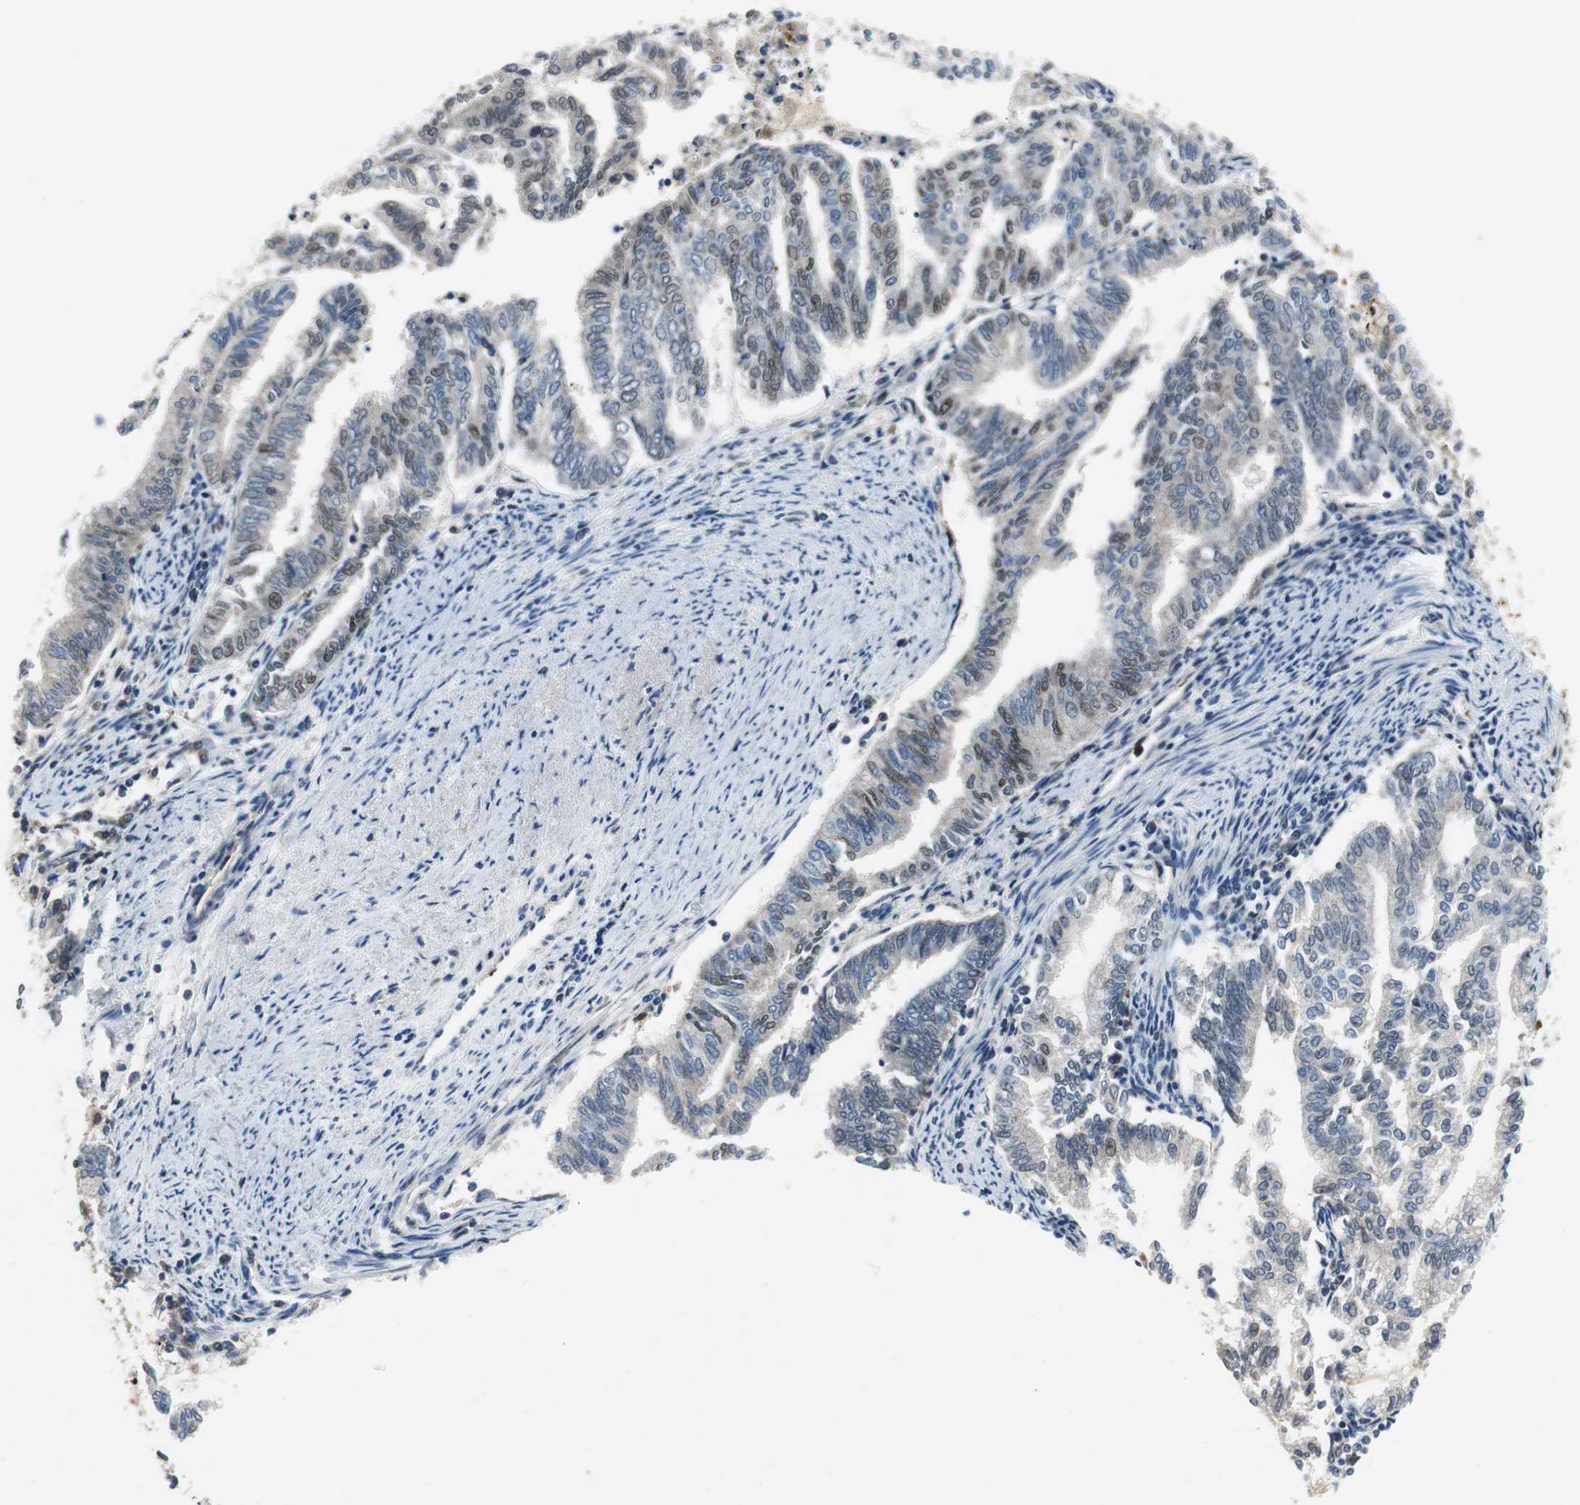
{"staining": {"intensity": "weak", "quantity": "25%-75%", "location": "nuclear"}, "tissue": "endometrial cancer", "cell_type": "Tumor cells", "image_type": "cancer", "snomed": [{"axis": "morphology", "description": "Adenocarcinoma, NOS"}, {"axis": "topography", "description": "Endometrium"}], "caption": "A histopathology image of human endometrial cancer stained for a protein exhibits weak nuclear brown staining in tumor cells.", "gene": "ORM1", "patient": {"sex": "female", "age": 79}}